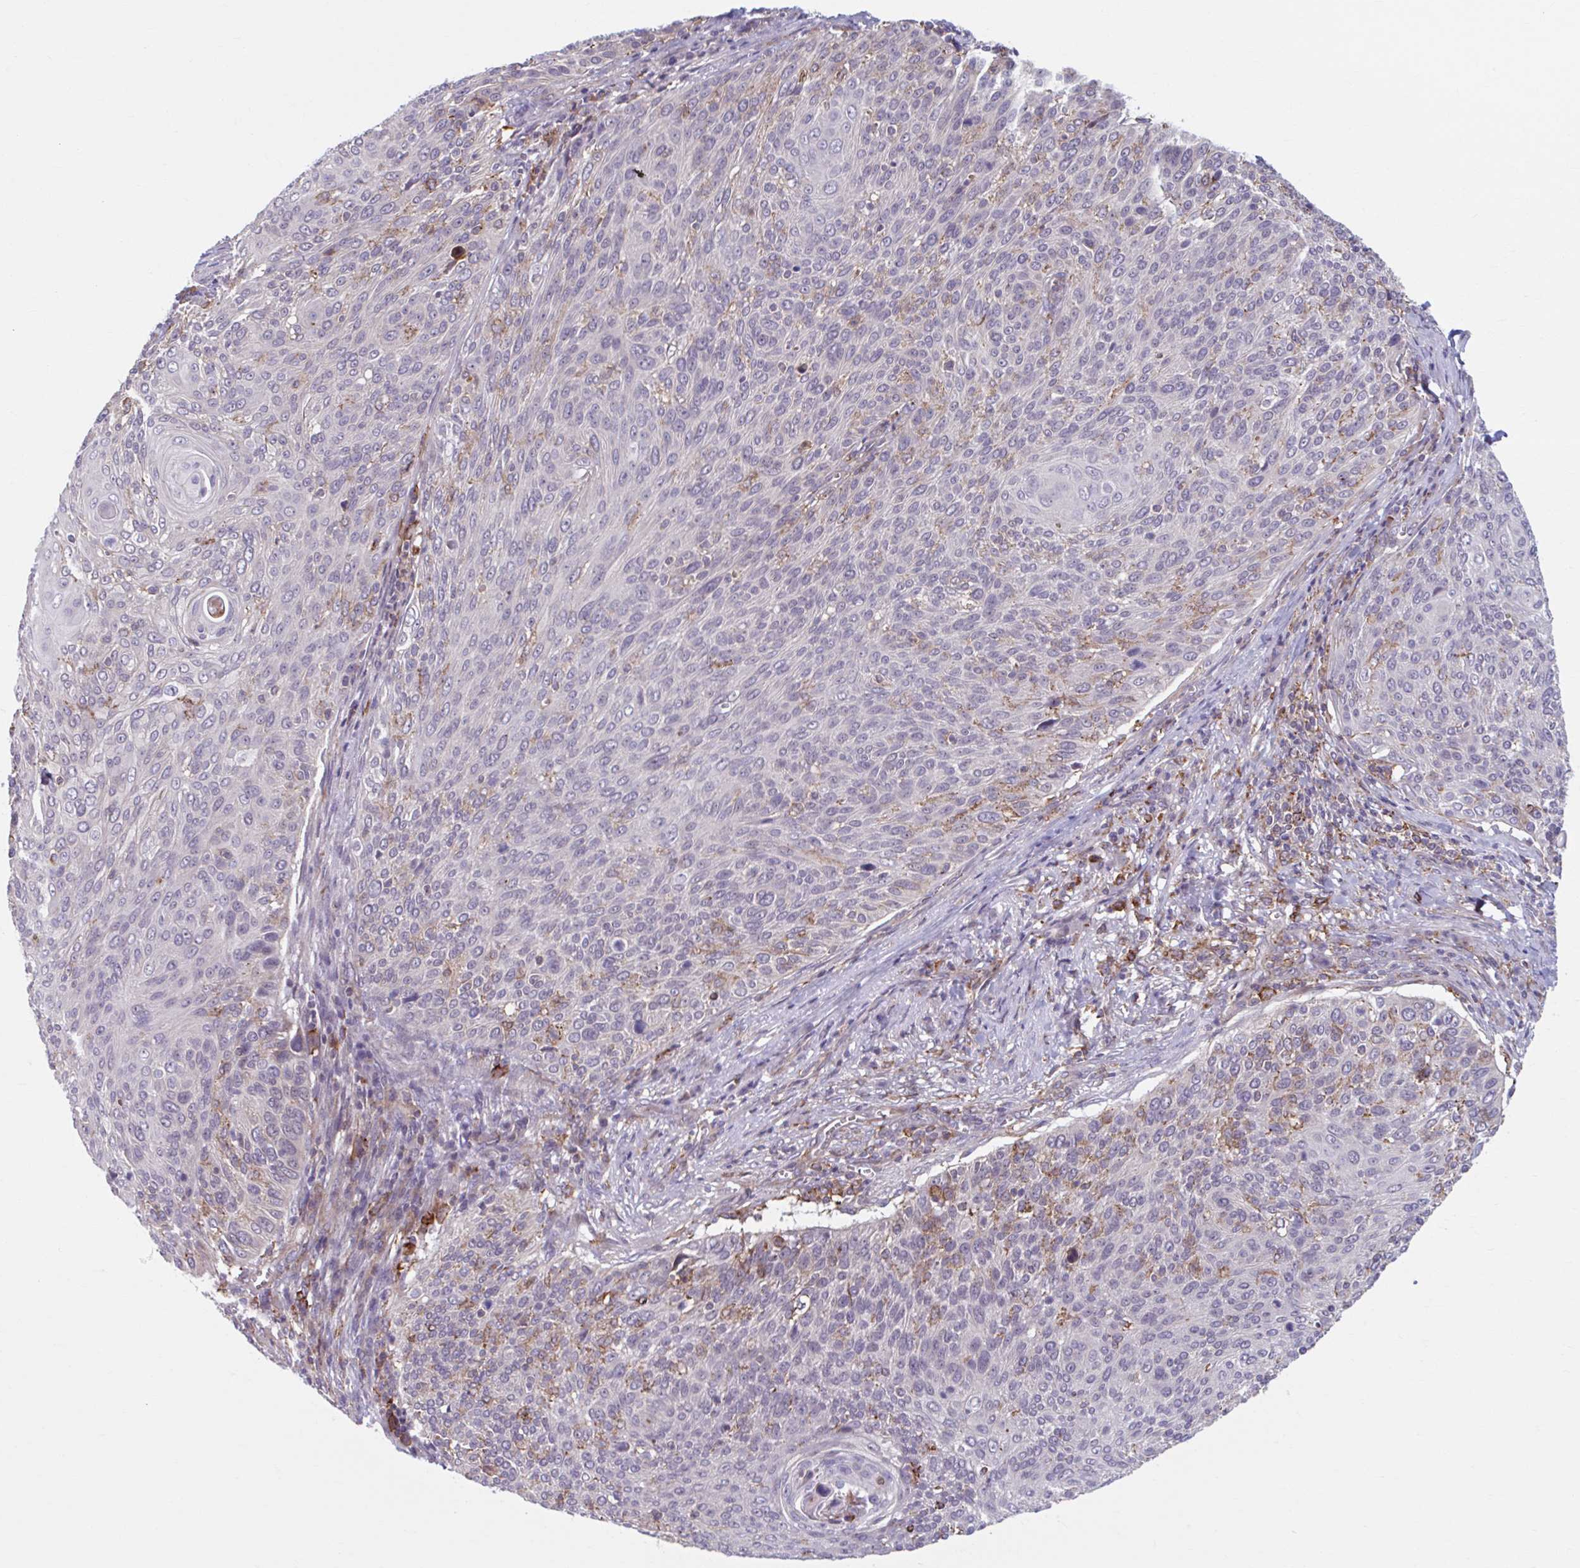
{"staining": {"intensity": "negative", "quantity": "none", "location": "none"}, "tissue": "cervical cancer", "cell_type": "Tumor cells", "image_type": "cancer", "snomed": [{"axis": "morphology", "description": "Squamous cell carcinoma, NOS"}, {"axis": "topography", "description": "Cervix"}], "caption": "Tumor cells show no significant positivity in cervical squamous cell carcinoma.", "gene": "ADAT3", "patient": {"sex": "female", "age": 31}}